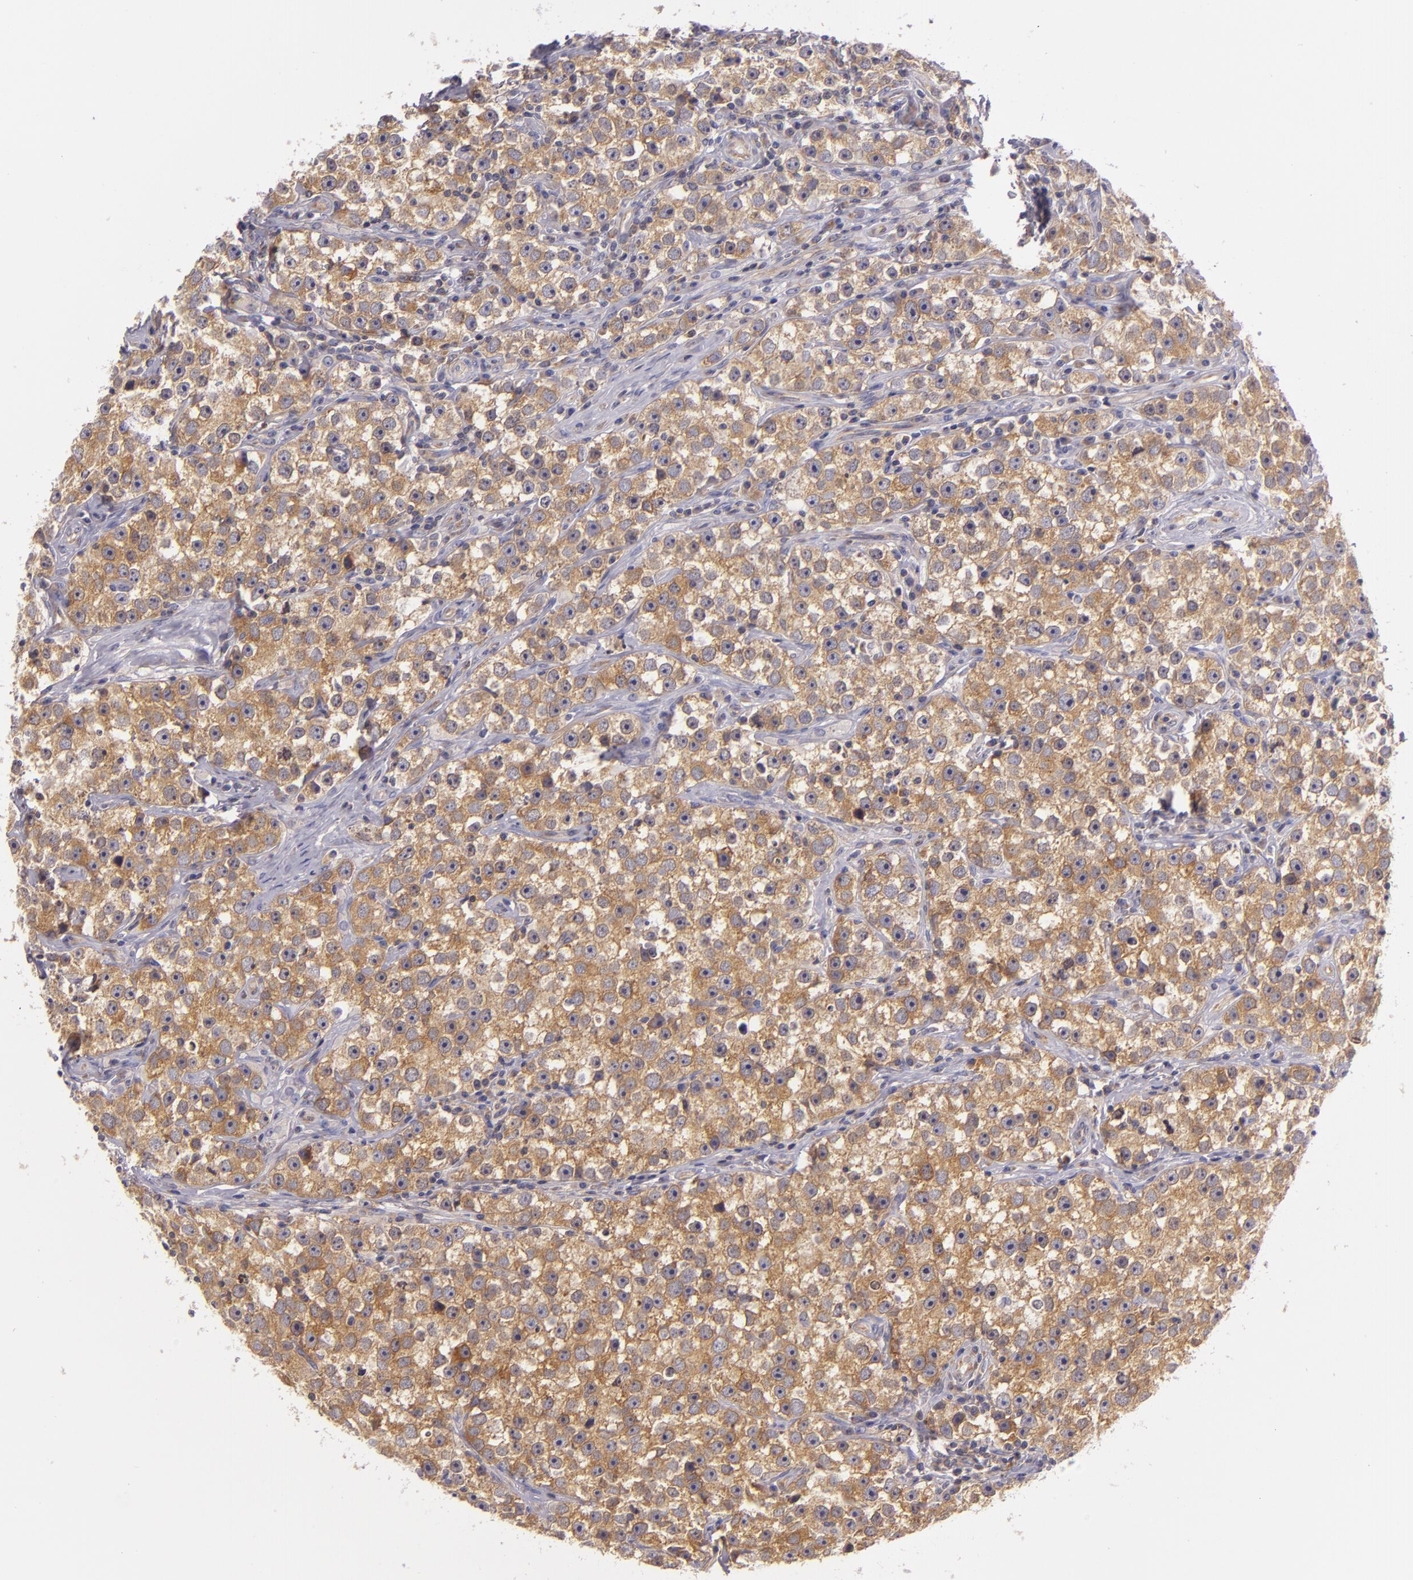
{"staining": {"intensity": "moderate", "quantity": ">75%", "location": "cytoplasmic/membranous"}, "tissue": "testis cancer", "cell_type": "Tumor cells", "image_type": "cancer", "snomed": [{"axis": "morphology", "description": "Seminoma, NOS"}, {"axis": "topography", "description": "Testis"}], "caption": "Moderate cytoplasmic/membranous expression for a protein is appreciated in approximately >75% of tumor cells of testis seminoma using immunohistochemistry (IHC).", "gene": "UPF3B", "patient": {"sex": "male", "age": 32}}